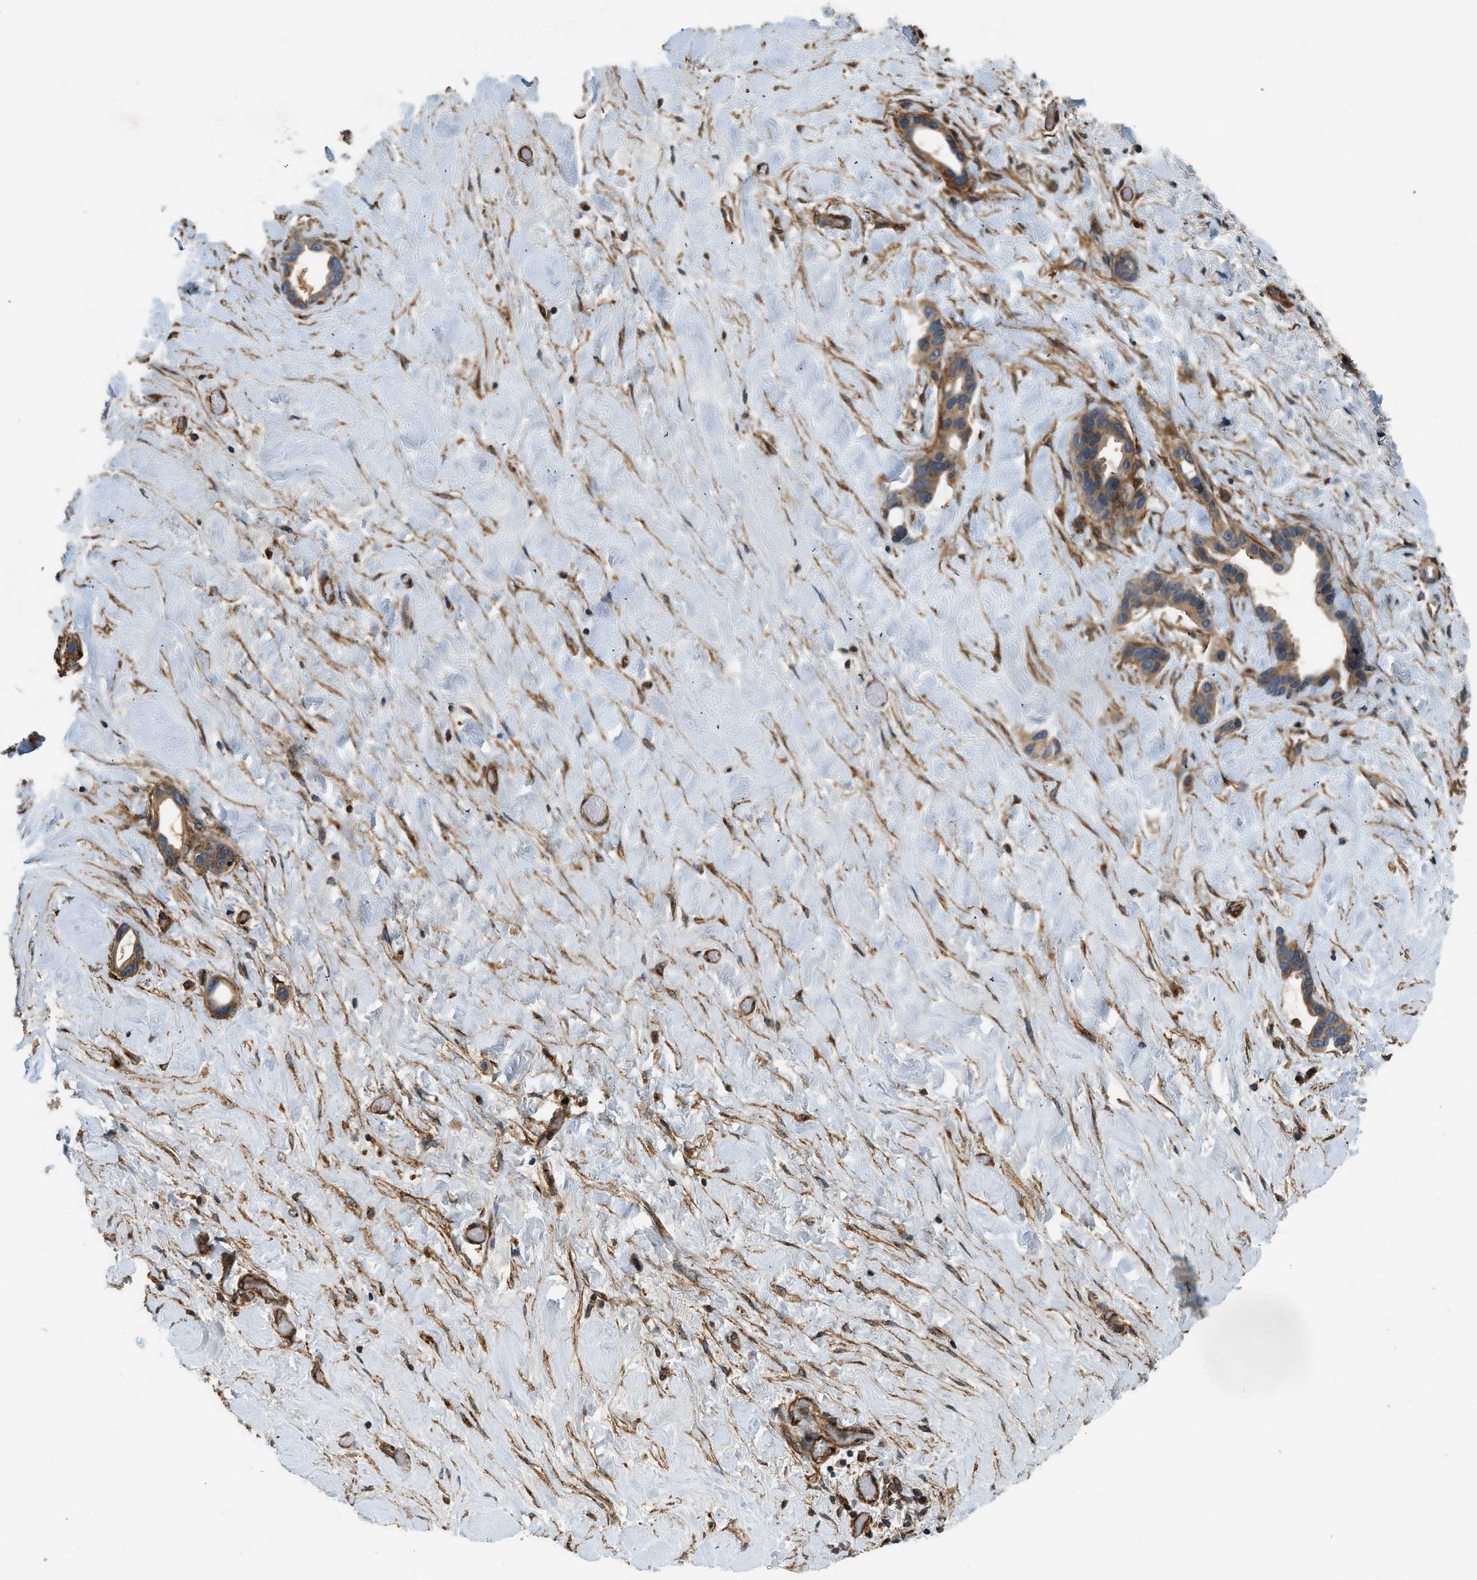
{"staining": {"intensity": "moderate", "quantity": ">75%", "location": "cytoplasmic/membranous"}, "tissue": "liver cancer", "cell_type": "Tumor cells", "image_type": "cancer", "snomed": [{"axis": "morphology", "description": "Cholangiocarcinoma"}, {"axis": "topography", "description": "Liver"}], "caption": "Immunohistochemical staining of liver cancer reveals moderate cytoplasmic/membranous protein staining in approximately >75% of tumor cells. (DAB IHC, brown staining for protein, blue staining for nuclei).", "gene": "HIP1", "patient": {"sex": "female", "age": 65}}